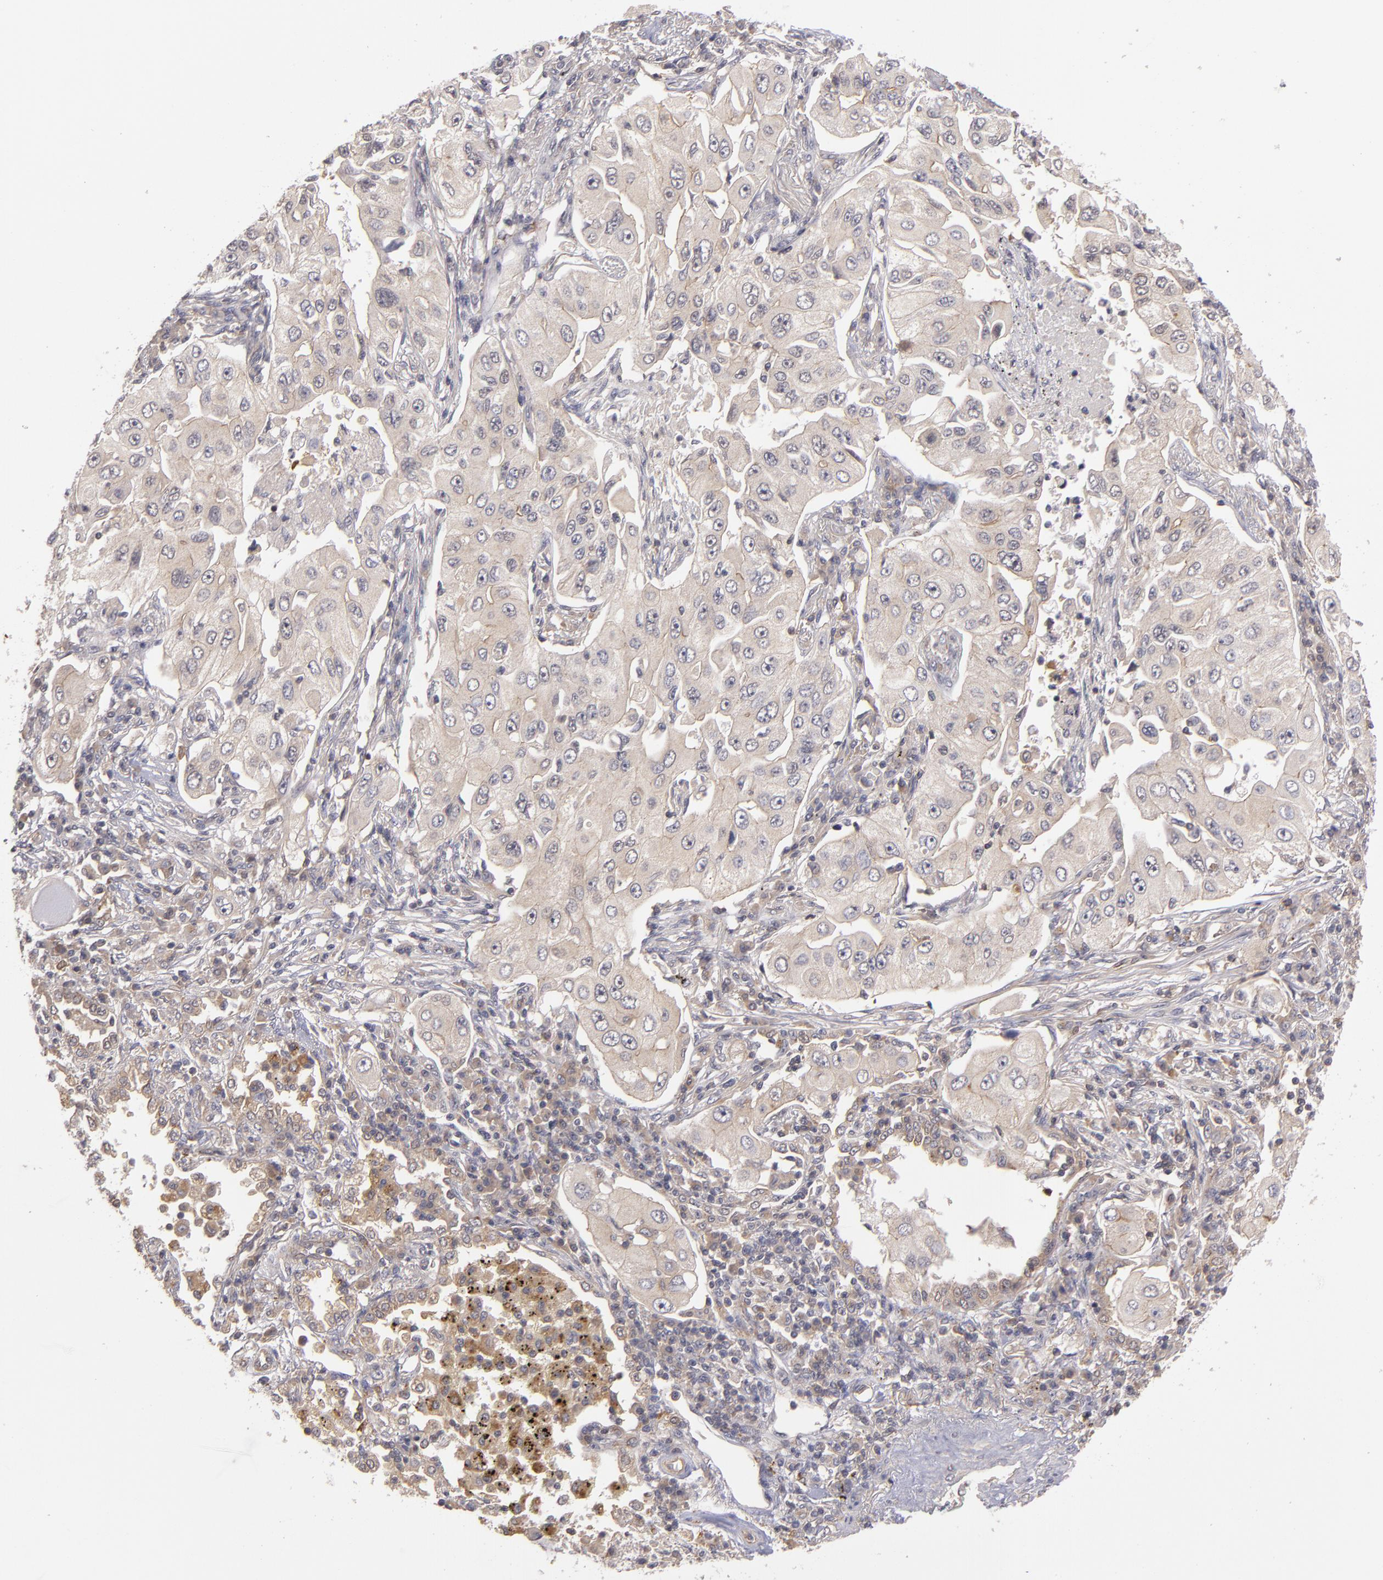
{"staining": {"intensity": "weak", "quantity": ">75%", "location": "cytoplasmic/membranous"}, "tissue": "lung cancer", "cell_type": "Tumor cells", "image_type": "cancer", "snomed": [{"axis": "morphology", "description": "Adenocarcinoma, NOS"}, {"axis": "topography", "description": "Lung"}], "caption": "A photomicrograph of lung adenocarcinoma stained for a protein demonstrates weak cytoplasmic/membranous brown staining in tumor cells.", "gene": "CTSO", "patient": {"sex": "male", "age": 84}}